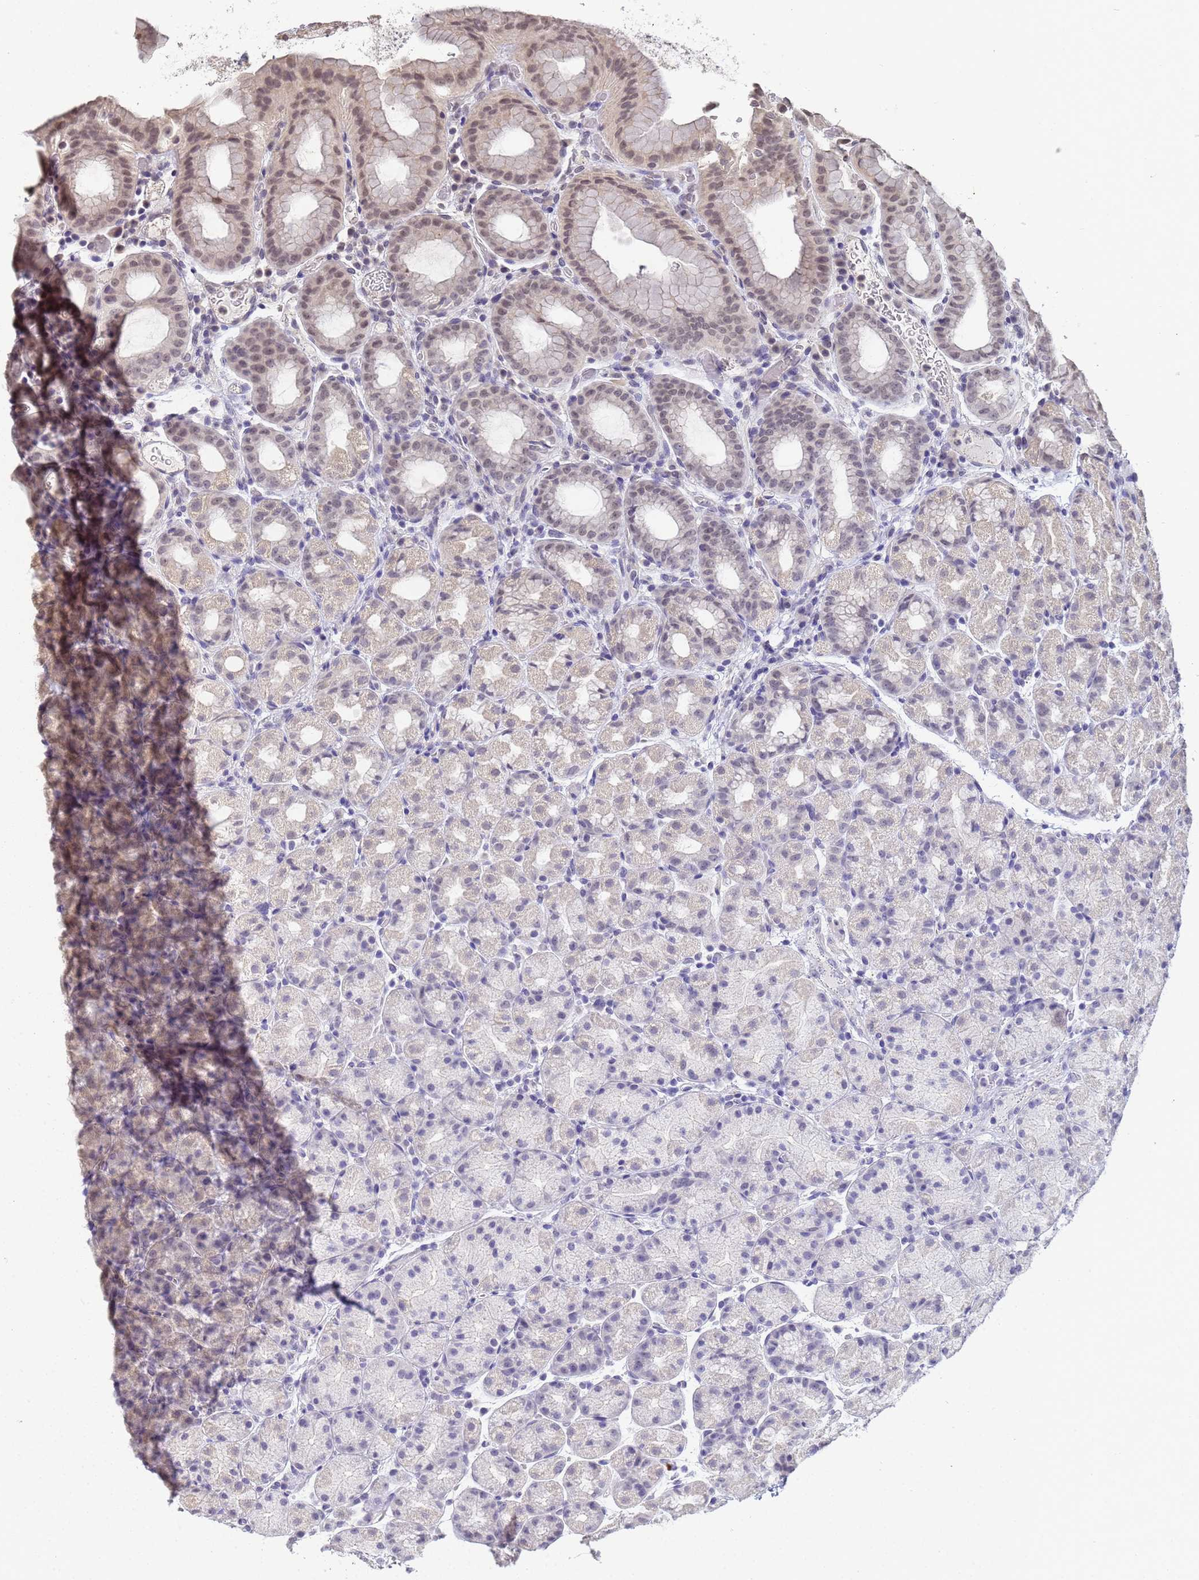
{"staining": {"intensity": "weak", "quantity": "25%-75%", "location": "cytoplasmic/membranous,nuclear"}, "tissue": "stomach", "cell_type": "Glandular cells", "image_type": "normal", "snomed": [{"axis": "morphology", "description": "Normal tissue, NOS"}, {"axis": "topography", "description": "Stomach, upper"}, {"axis": "topography", "description": "Stomach, lower"}, {"axis": "topography", "description": "Small intestine"}], "caption": "IHC histopathology image of unremarkable stomach stained for a protein (brown), which shows low levels of weak cytoplasmic/membranous,nuclear positivity in approximately 25%-75% of glandular cells.", "gene": "MYL7", "patient": {"sex": "male", "age": 68}}